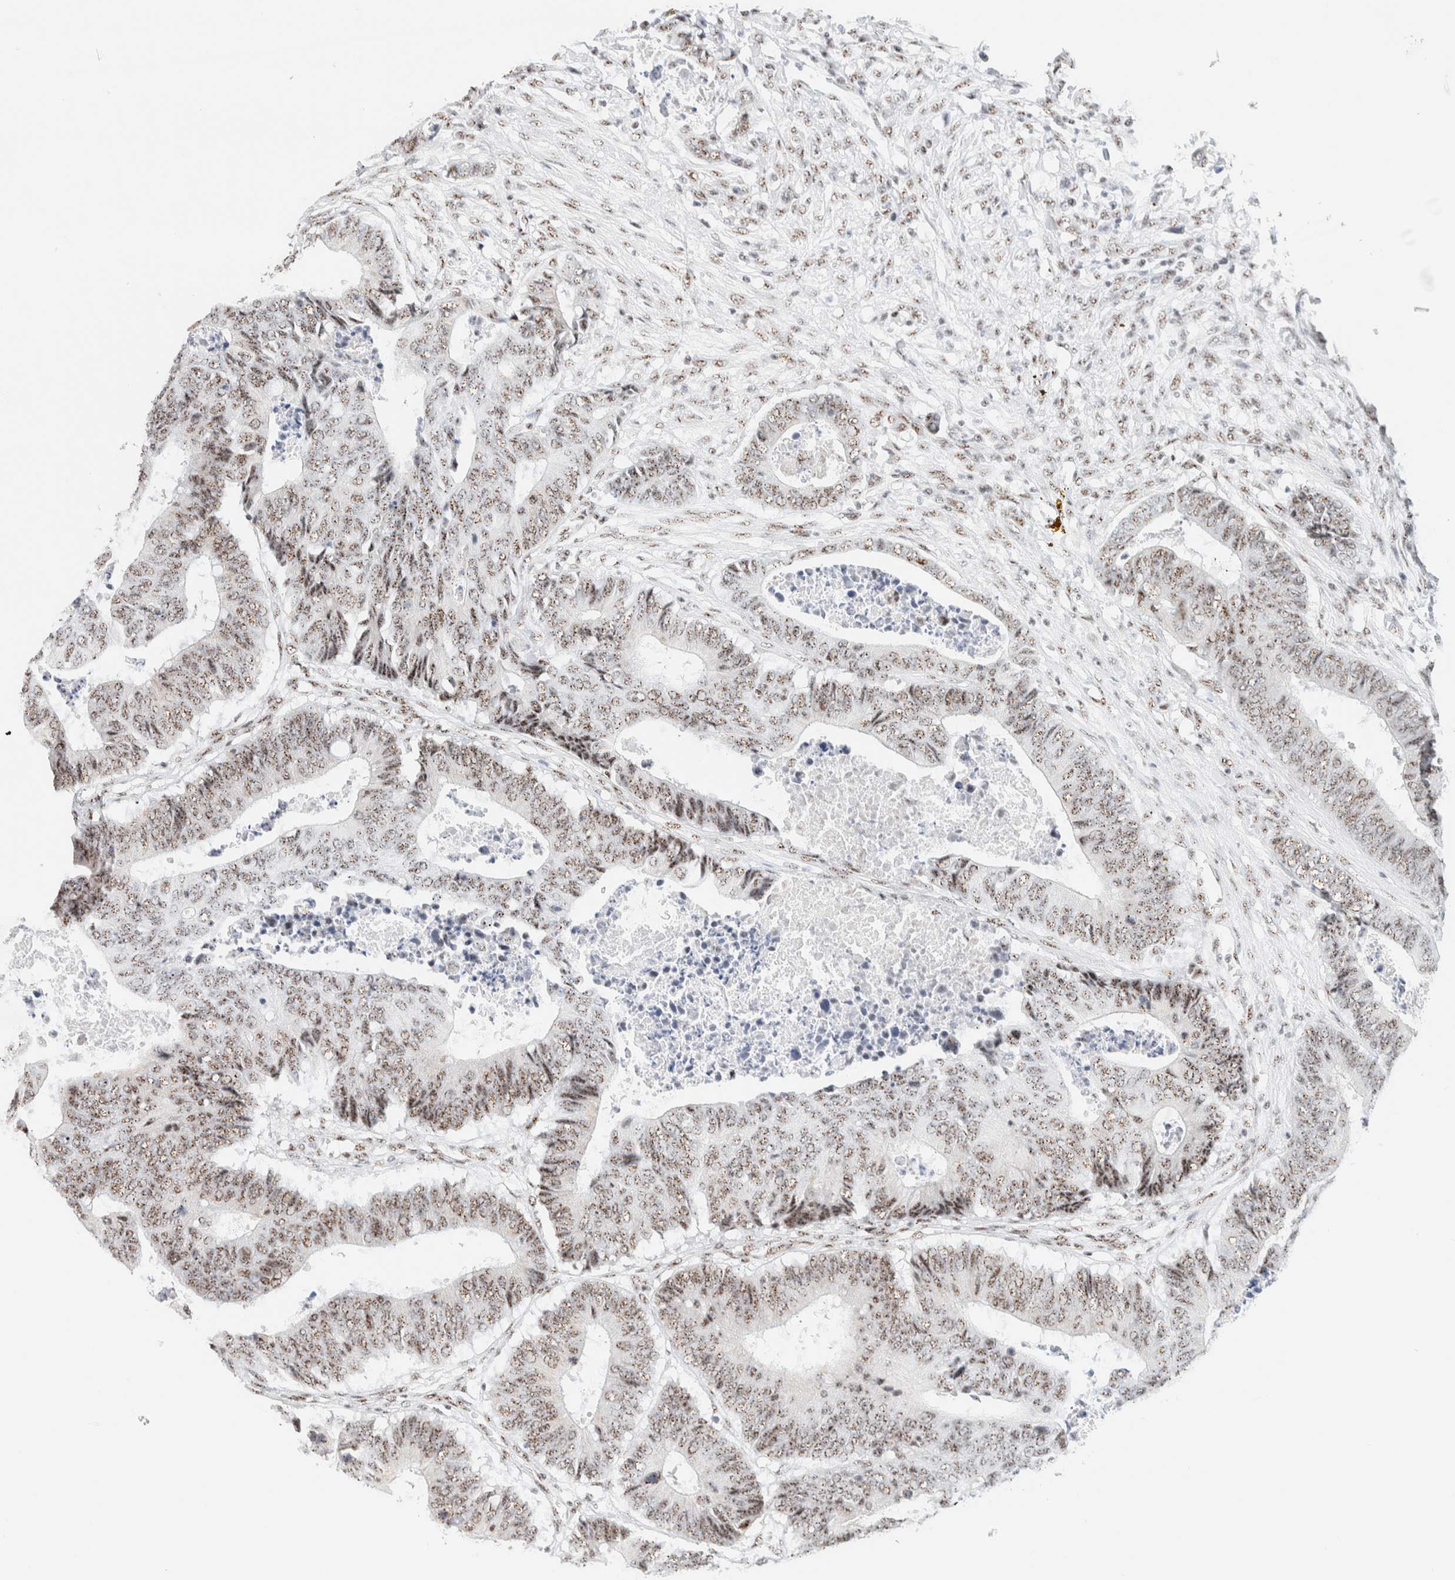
{"staining": {"intensity": "moderate", "quantity": ">75%", "location": "nuclear"}, "tissue": "colorectal cancer", "cell_type": "Tumor cells", "image_type": "cancer", "snomed": [{"axis": "morphology", "description": "Adenocarcinoma, NOS"}, {"axis": "topography", "description": "Rectum"}], "caption": "DAB immunohistochemical staining of human colorectal cancer (adenocarcinoma) exhibits moderate nuclear protein staining in approximately >75% of tumor cells.", "gene": "SON", "patient": {"sex": "male", "age": 84}}